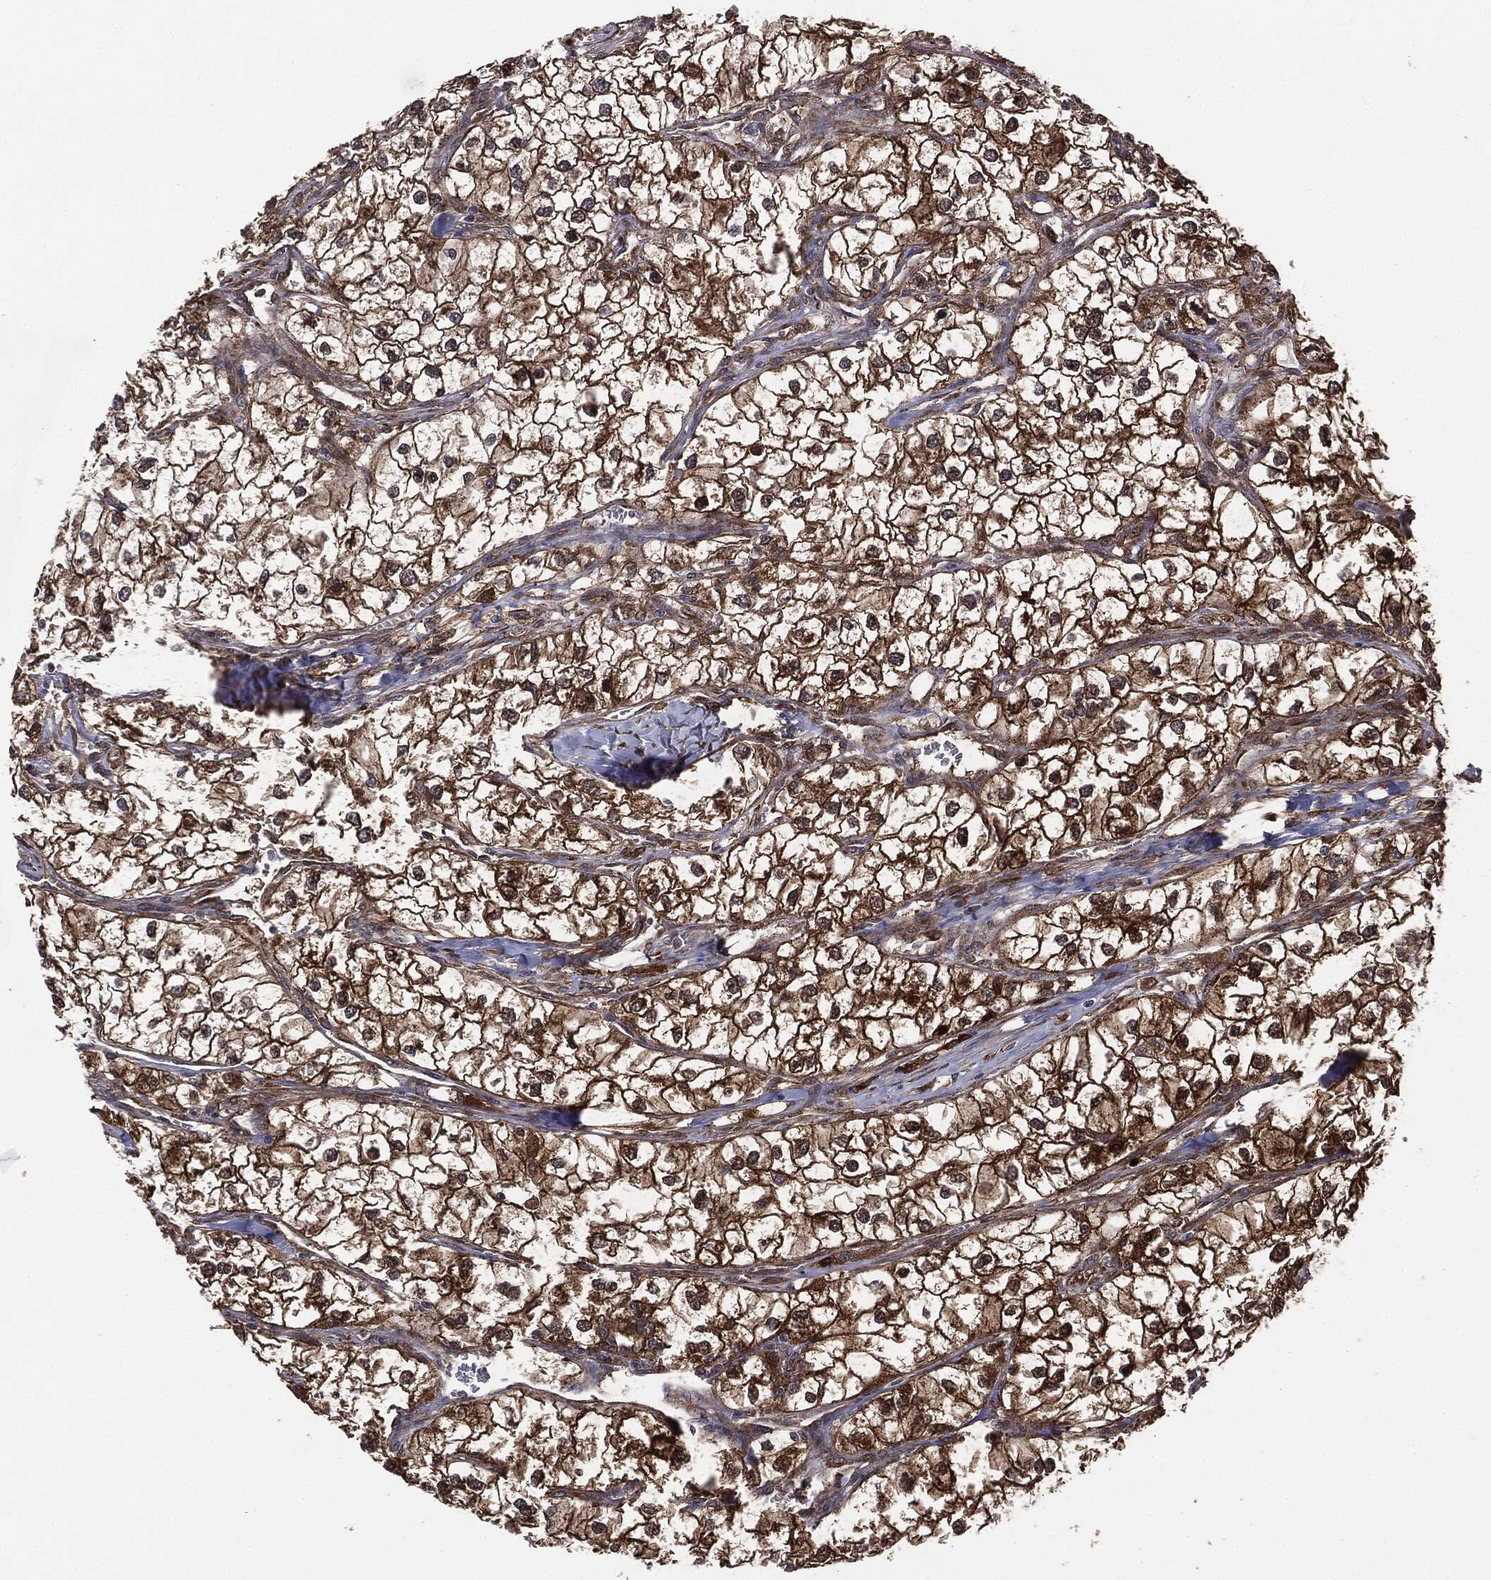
{"staining": {"intensity": "strong", "quantity": ">75%", "location": "cytoplasmic/membranous"}, "tissue": "renal cancer", "cell_type": "Tumor cells", "image_type": "cancer", "snomed": [{"axis": "morphology", "description": "Adenocarcinoma, NOS"}, {"axis": "topography", "description": "Kidney"}], "caption": "Human adenocarcinoma (renal) stained with a protein marker reveals strong staining in tumor cells.", "gene": "NME1", "patient": {"sex": "male", "age": 59}}